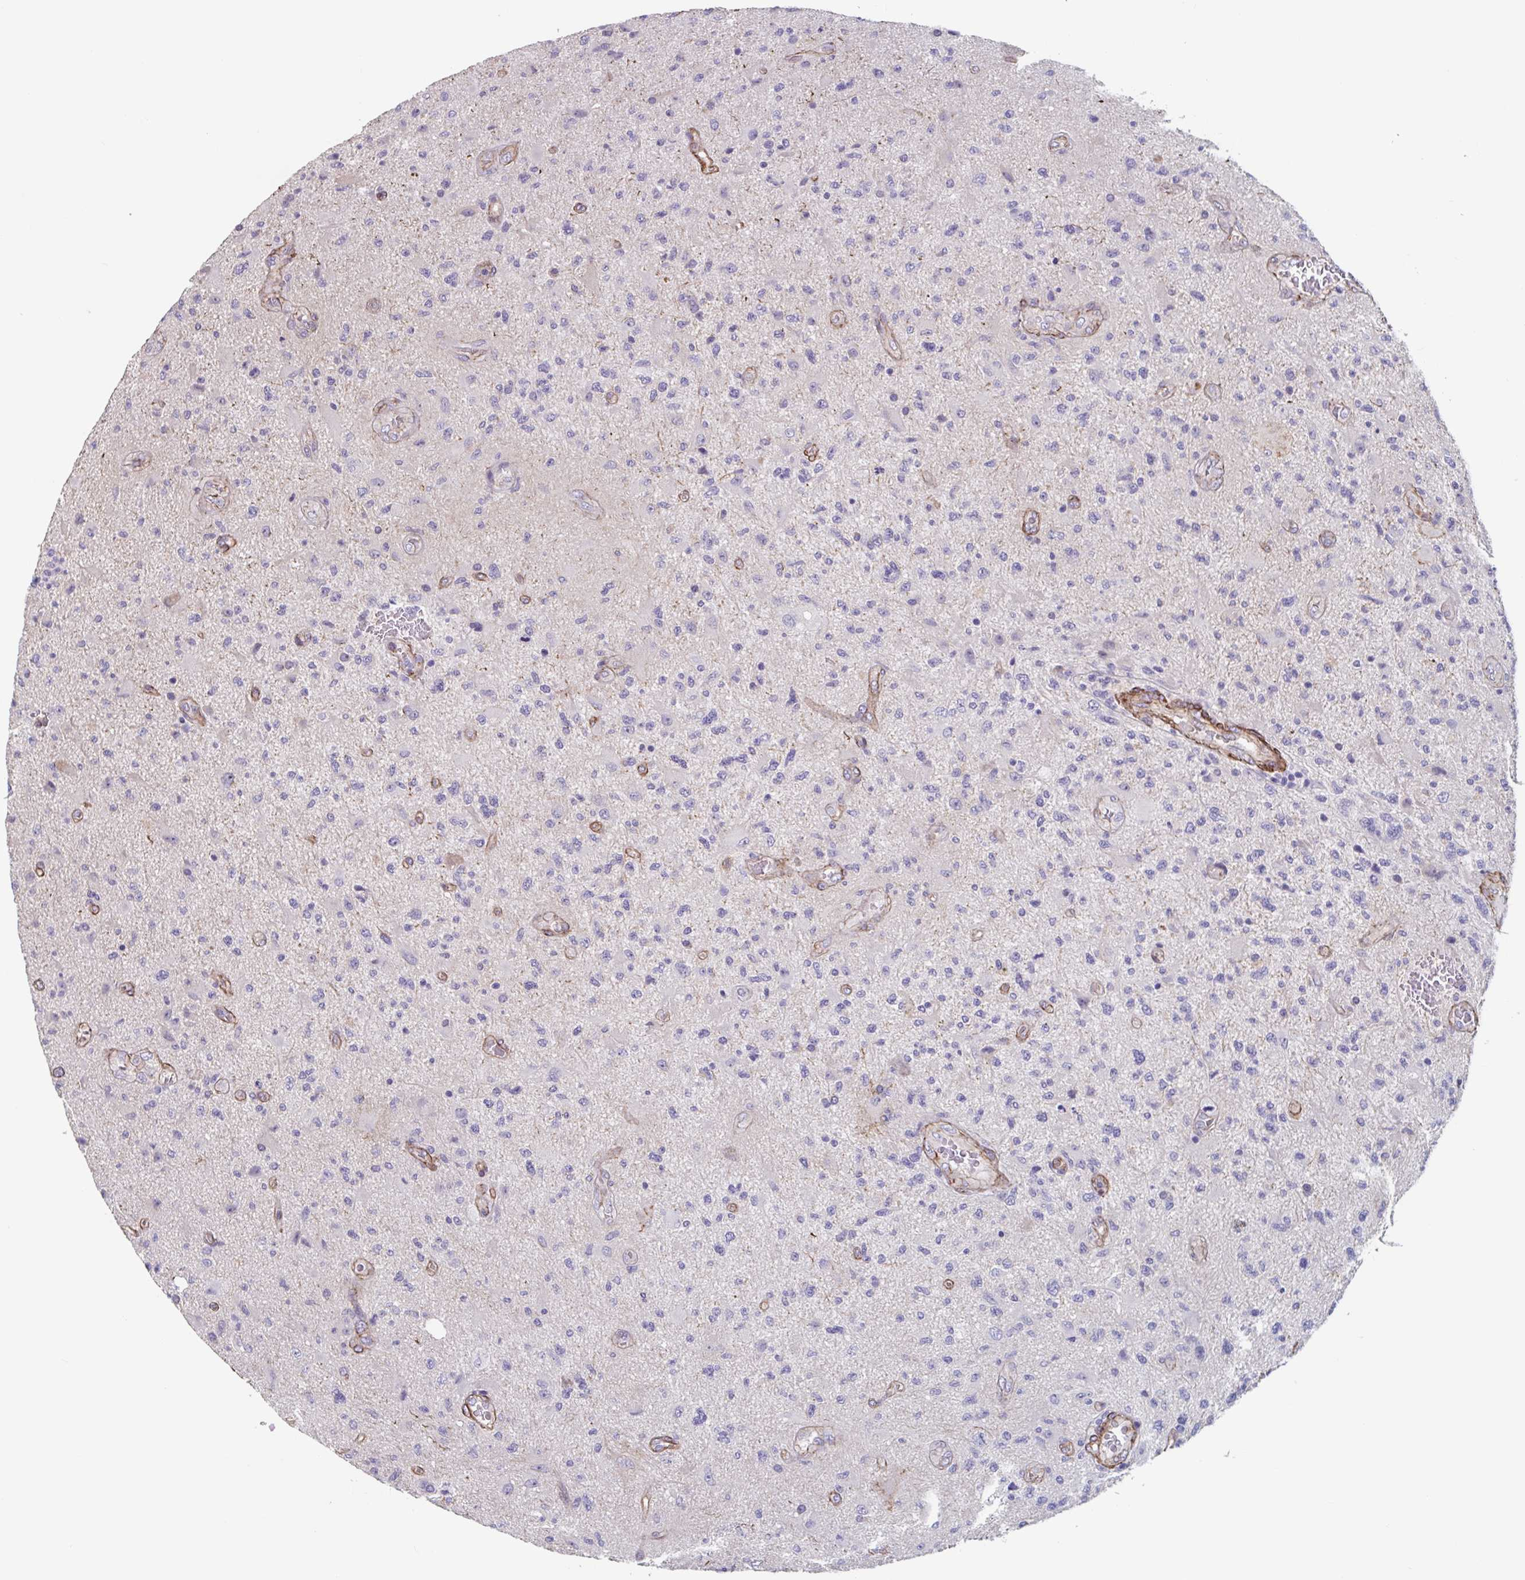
{"staining": {"intensity": "negative", "quantity": "none", "location": "none"}, "tissue": "glioma", "cell_type": "Tumor cells", "image_type": "cancer", "snomed": [{"axis": "morphology", "description": "Glioma, malignant, High grade"}, {"axis": "topography", "description": "Brain"}], "caption": "A micrograph of human high-grade glioma (malignant) is negative for staining in tumor cells.", "gene": "CITED4", "patient": {"sex": "male", "age": 67}}